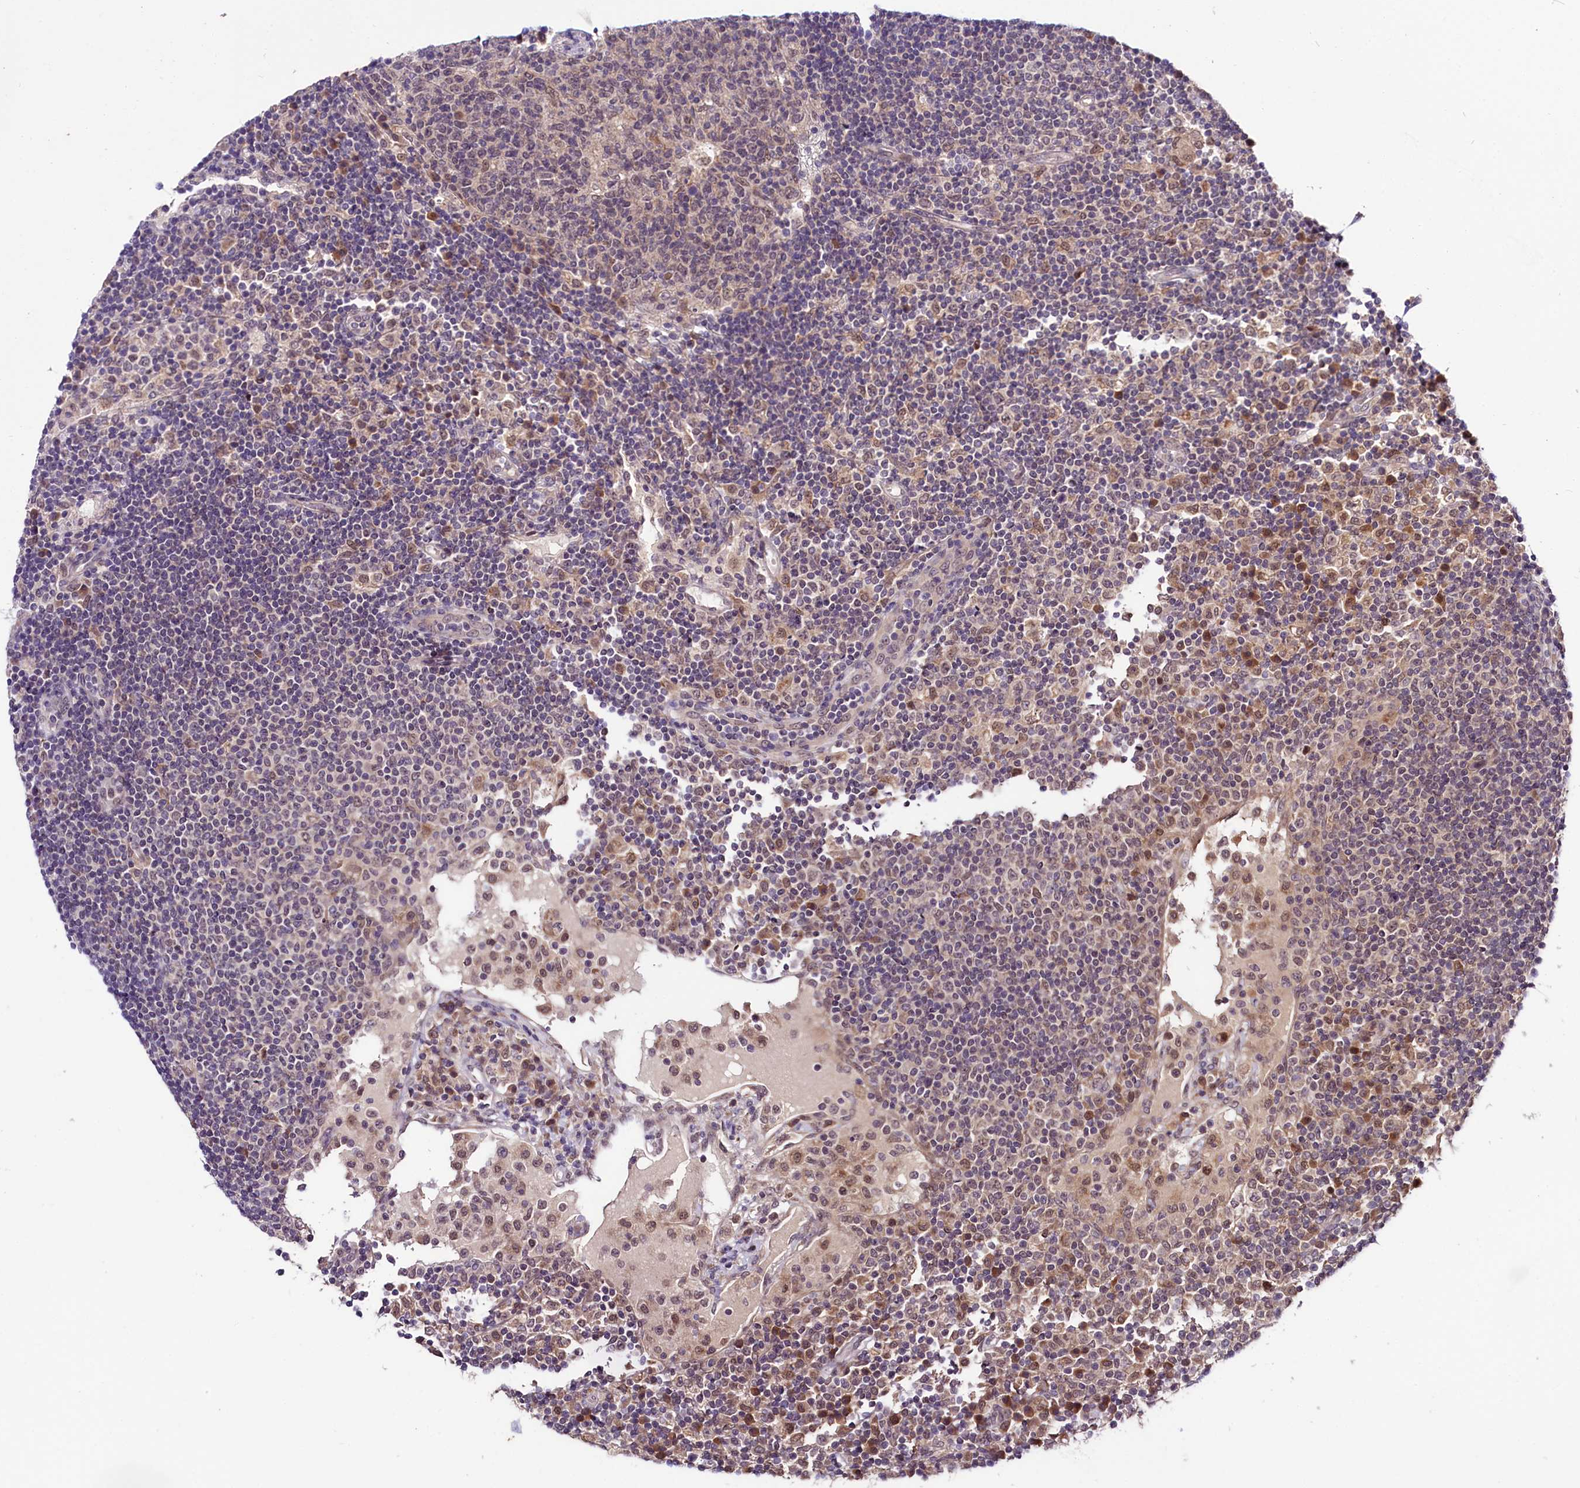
{"staining": {"intensity": "weak", "quantity": "25%-75%", "location": "cytoplasmic/membranous,nuclear"}, "tissue": "lymph node", "cell_type": "Germinal center cells", "image_type": "normal", "snomed": [{"axis": "morphology", "description": "Normal tissue, NOS"}, {"axis": "topography", "description": "Lymph node"}], "caption": "Weak cytoplasmic/membranous,nuclear expression is identified in approximately 25%-75% of germinal center cells in unremarkable lymph node.", "gene": "UBE3A", "patient": {"sex": "female", "age": 53}}